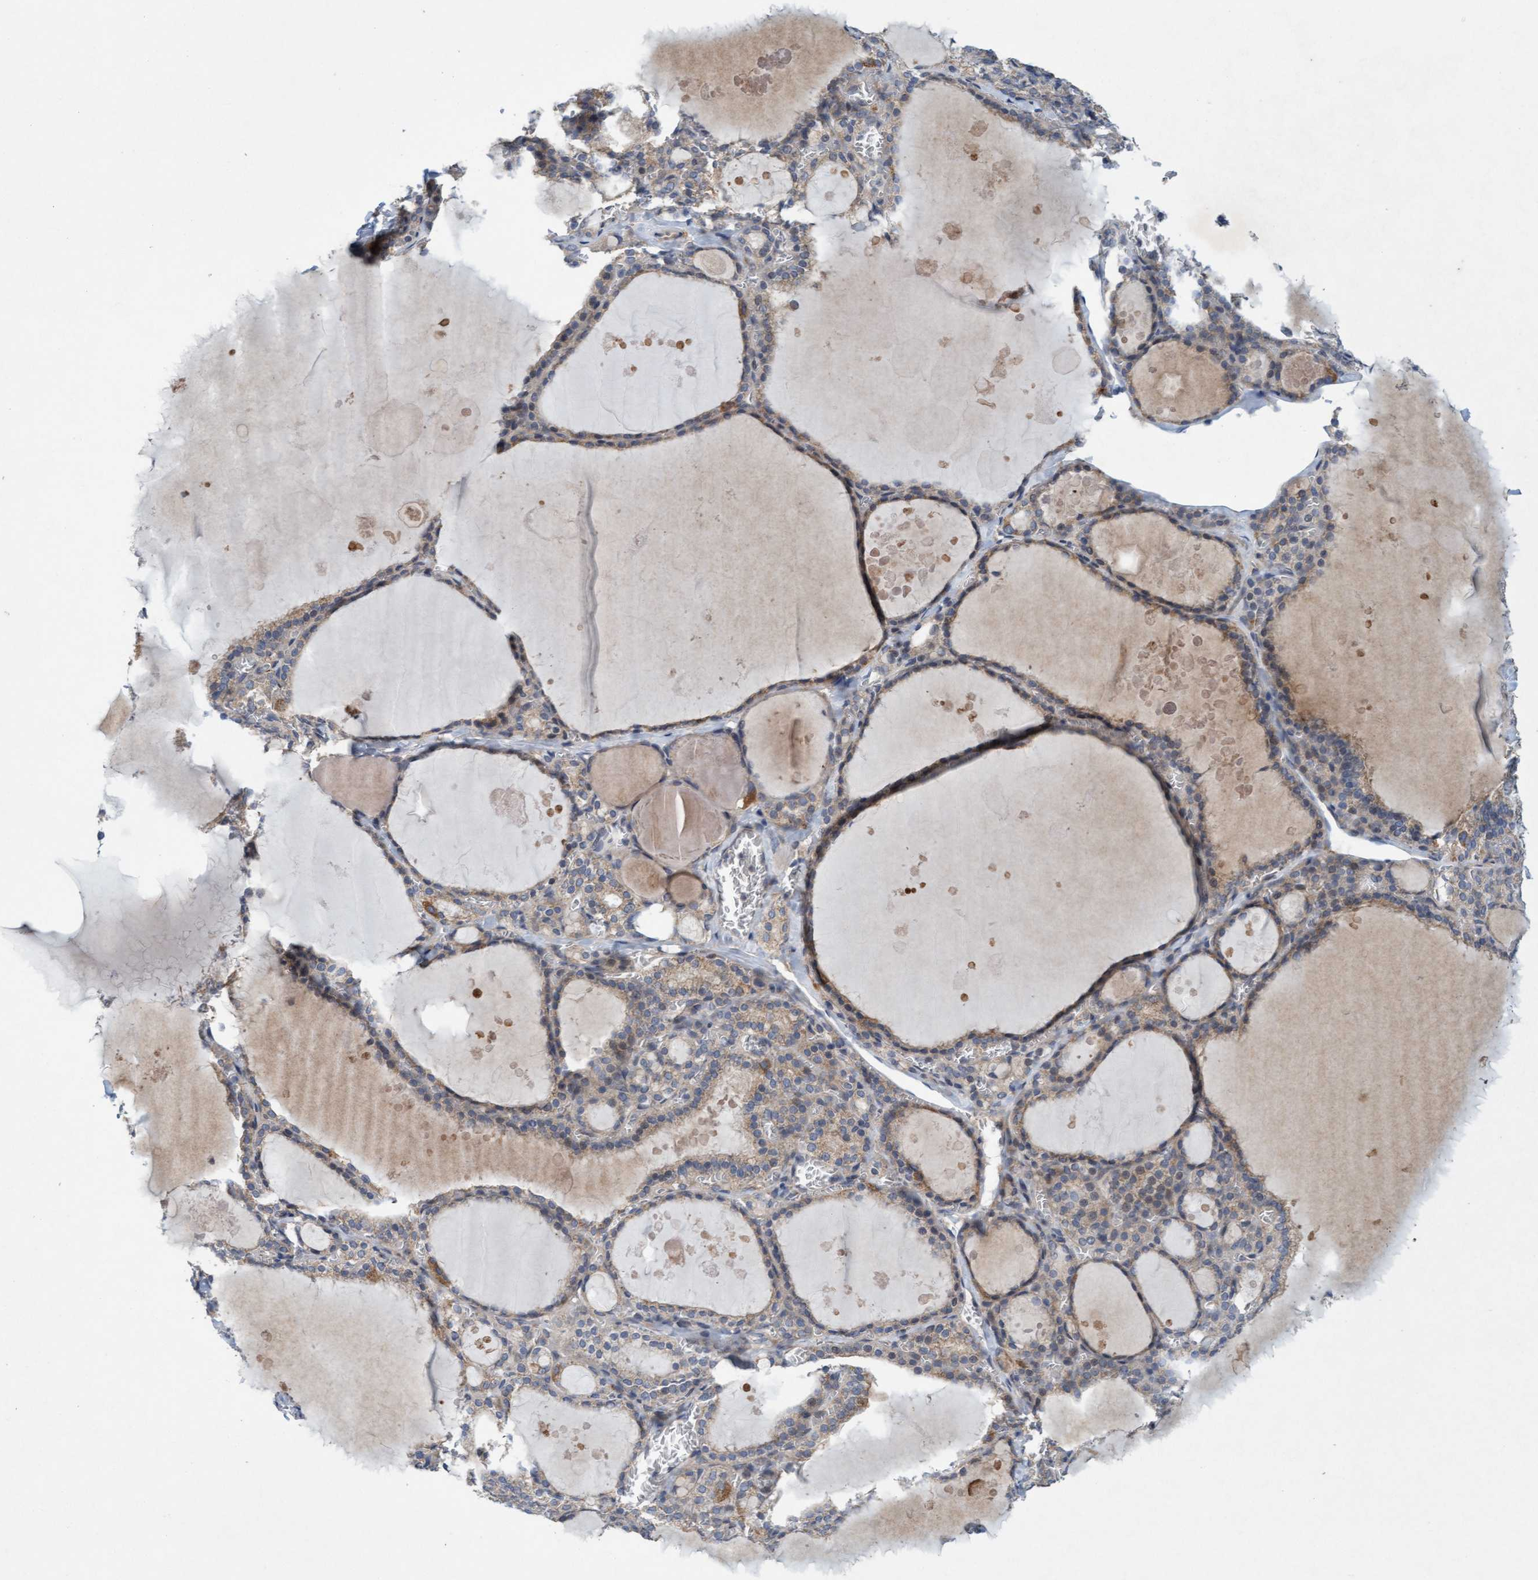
{"staining": {"intensity": "weak", "quantity": ">75%", "location": "cytoplasmic/membranous"}, "tissue": "thyroid gland", "cell_type": "Glandular cells", "image_type": "normal", "snomed": [{"axis": "morphology", "description": "Normal tissue, NOS"}, {"axis": "topography", "description": "Thyroid gland"}], "caption": "Immunohistochemistry (DAB (3,3'-diaminobenzidine)) staining of unremarkable thyroid gland shows weak cytoplasmic/membranous protein expression in approximately >75% of glandular cells.", "gene": "DDHD2", "patient": {"sex": "male", "age": 56}}